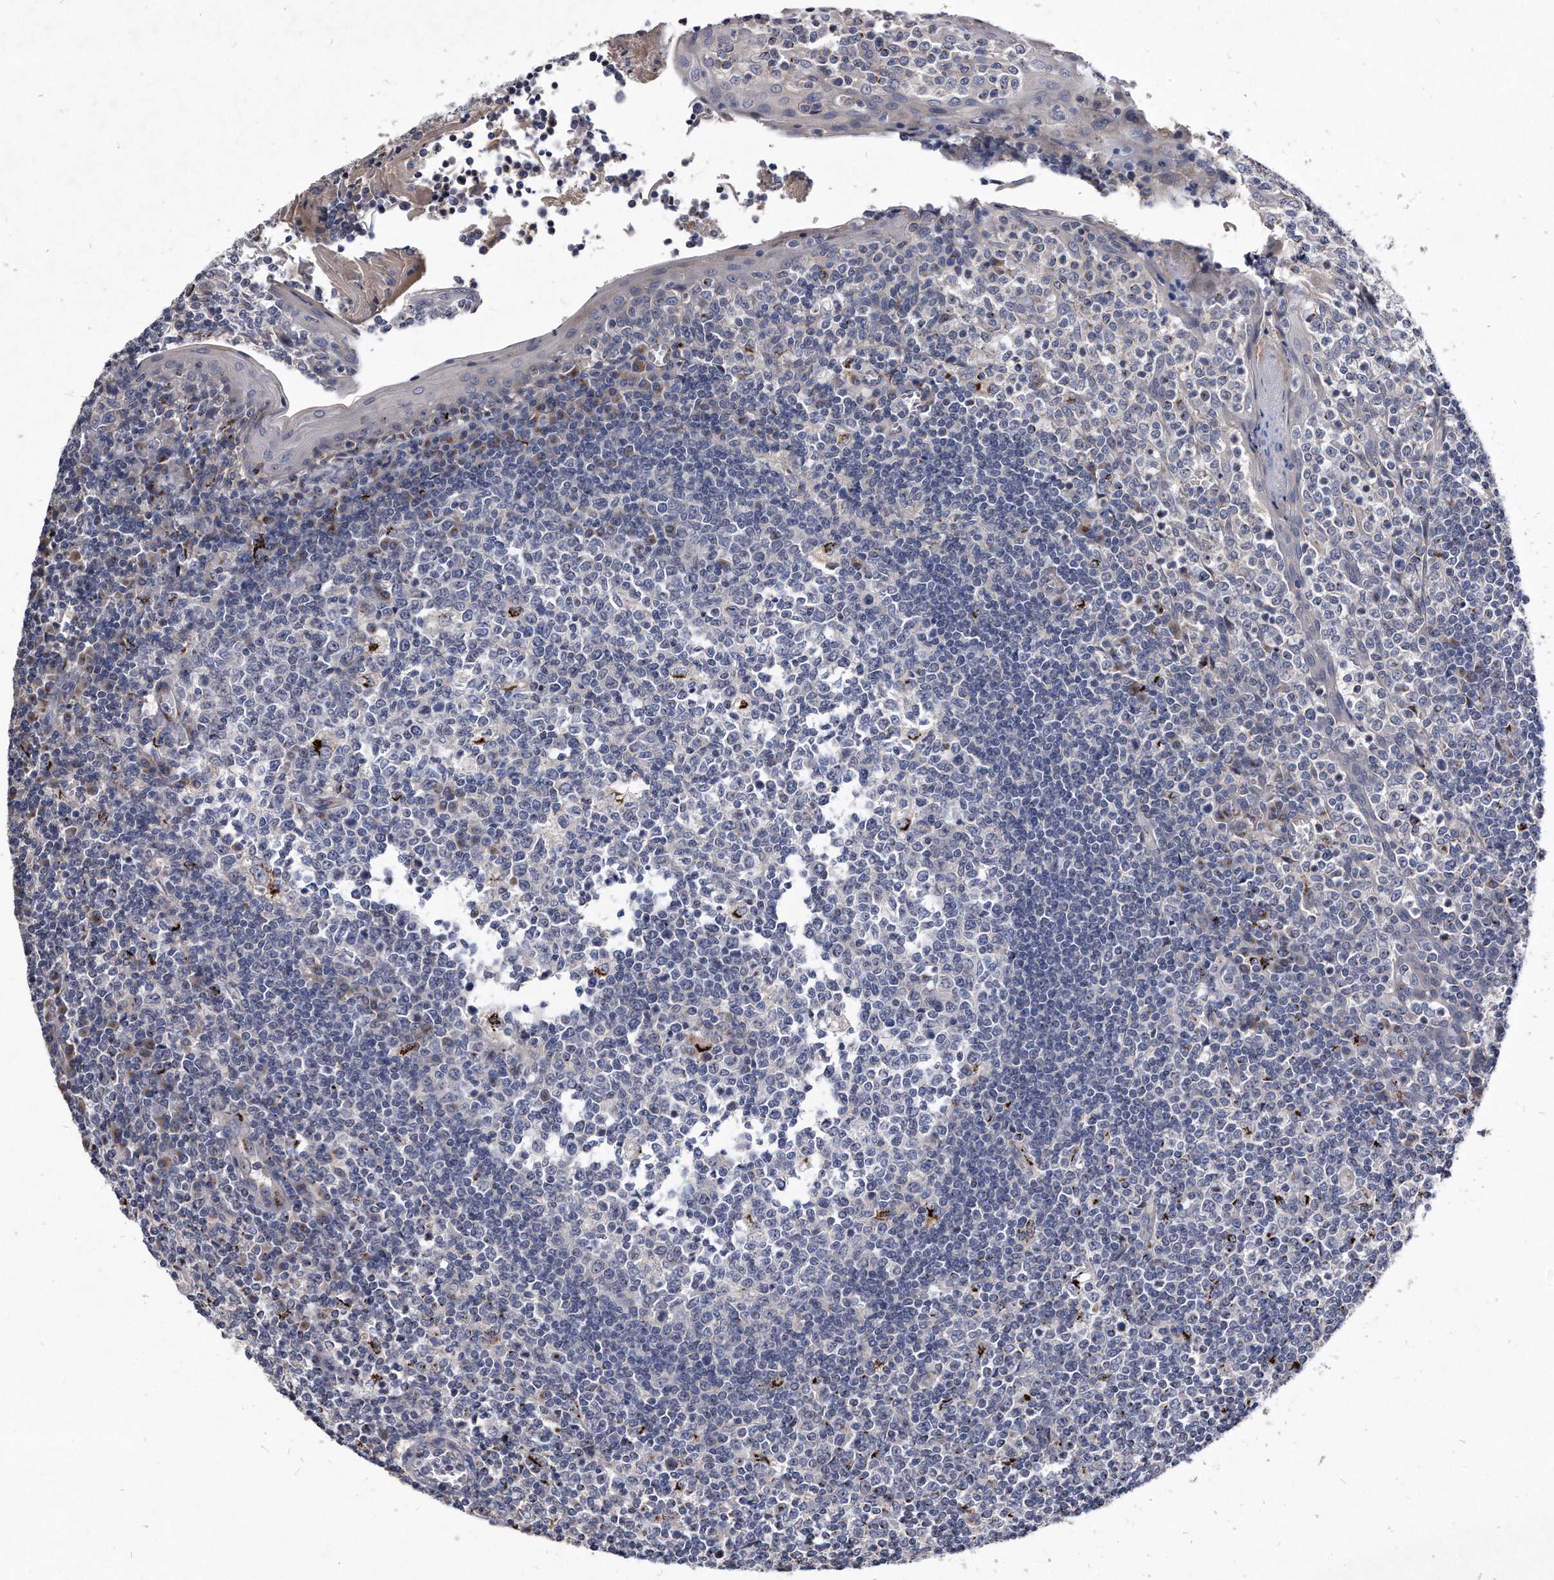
{"staining": {"intensity": "strong", "quantity": "<25%", "location": "cytoplasmic/membranous"}, "tissue": "tonsil", "cell_type": "Germinal center cells", "image_type": "normal", "snomed": [{"axis": "morphology", "description": "Normal tissue, NOS"}, {"axis": "topography", "description": "Tonsil"}], "caption": "This image reveals unremarkable tonsil stained with immunohistochemistry (IHC) to label a protein in brown. The cytoplasmic/membranous of germinal center cells show strong positivity for the protein. Nuclei are counter-stained blue.", "gene": "MGAT4A", "patient": {"sex": "female", "age": 19}}